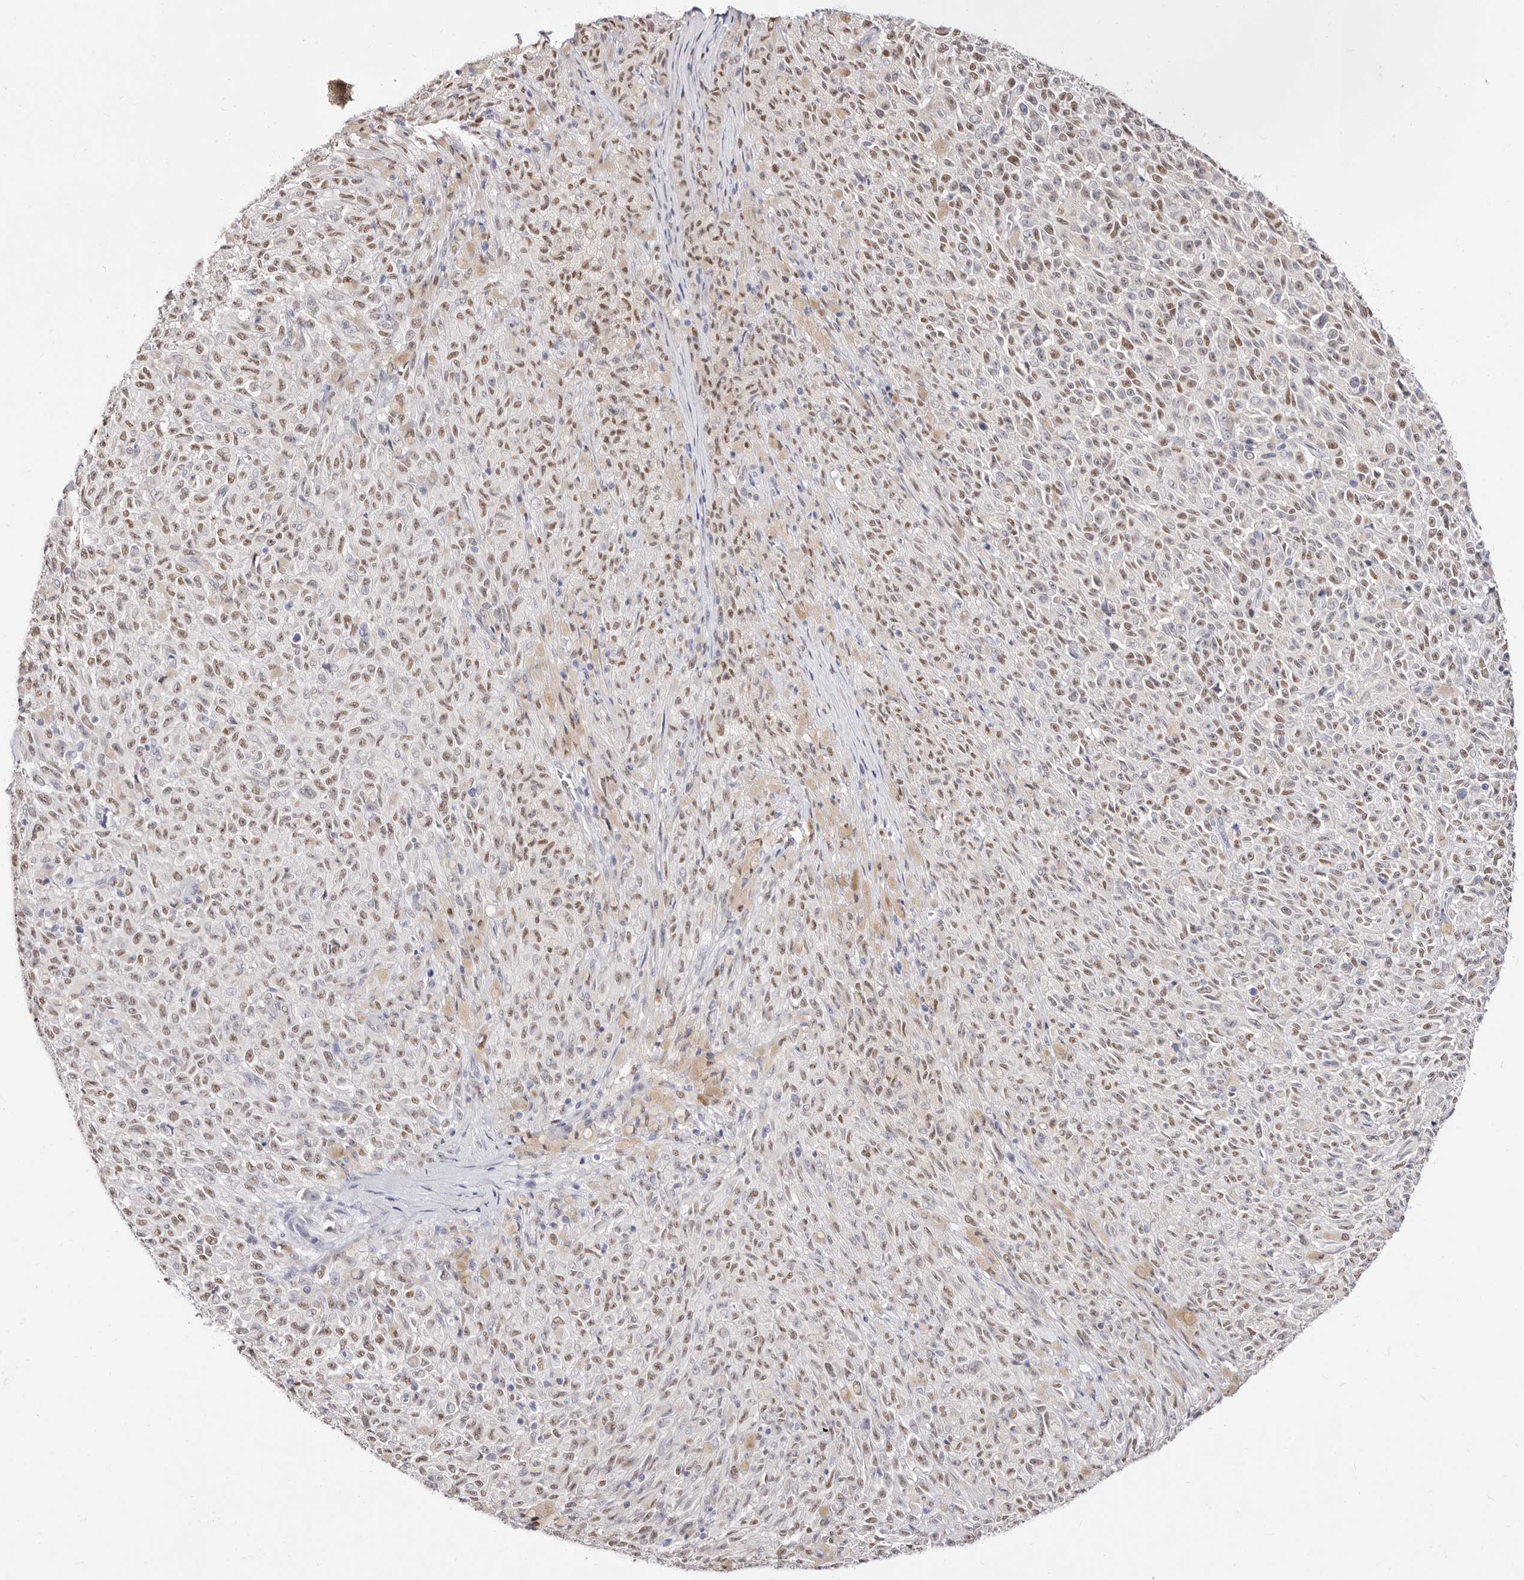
{"staining": {"intensity": "weak", "quantity": ">75%", "location": "nuclear"}, "tissue": "melanoma", "cell_type": "Tumor cells", "image_type": "cancer", "snomed": [{"axis": "morphology", "description": "Malignant melanoma, NOS"}, {"axis": "topography", "description": "Skin"}], "caption": "This image demonstrates immunohistochemistry staining of melanoma, with low weak nuclear positivity in approximately >75% of tumor cells.", "gene": "TKT", "patient": {"sex": "female", "age": 82}}